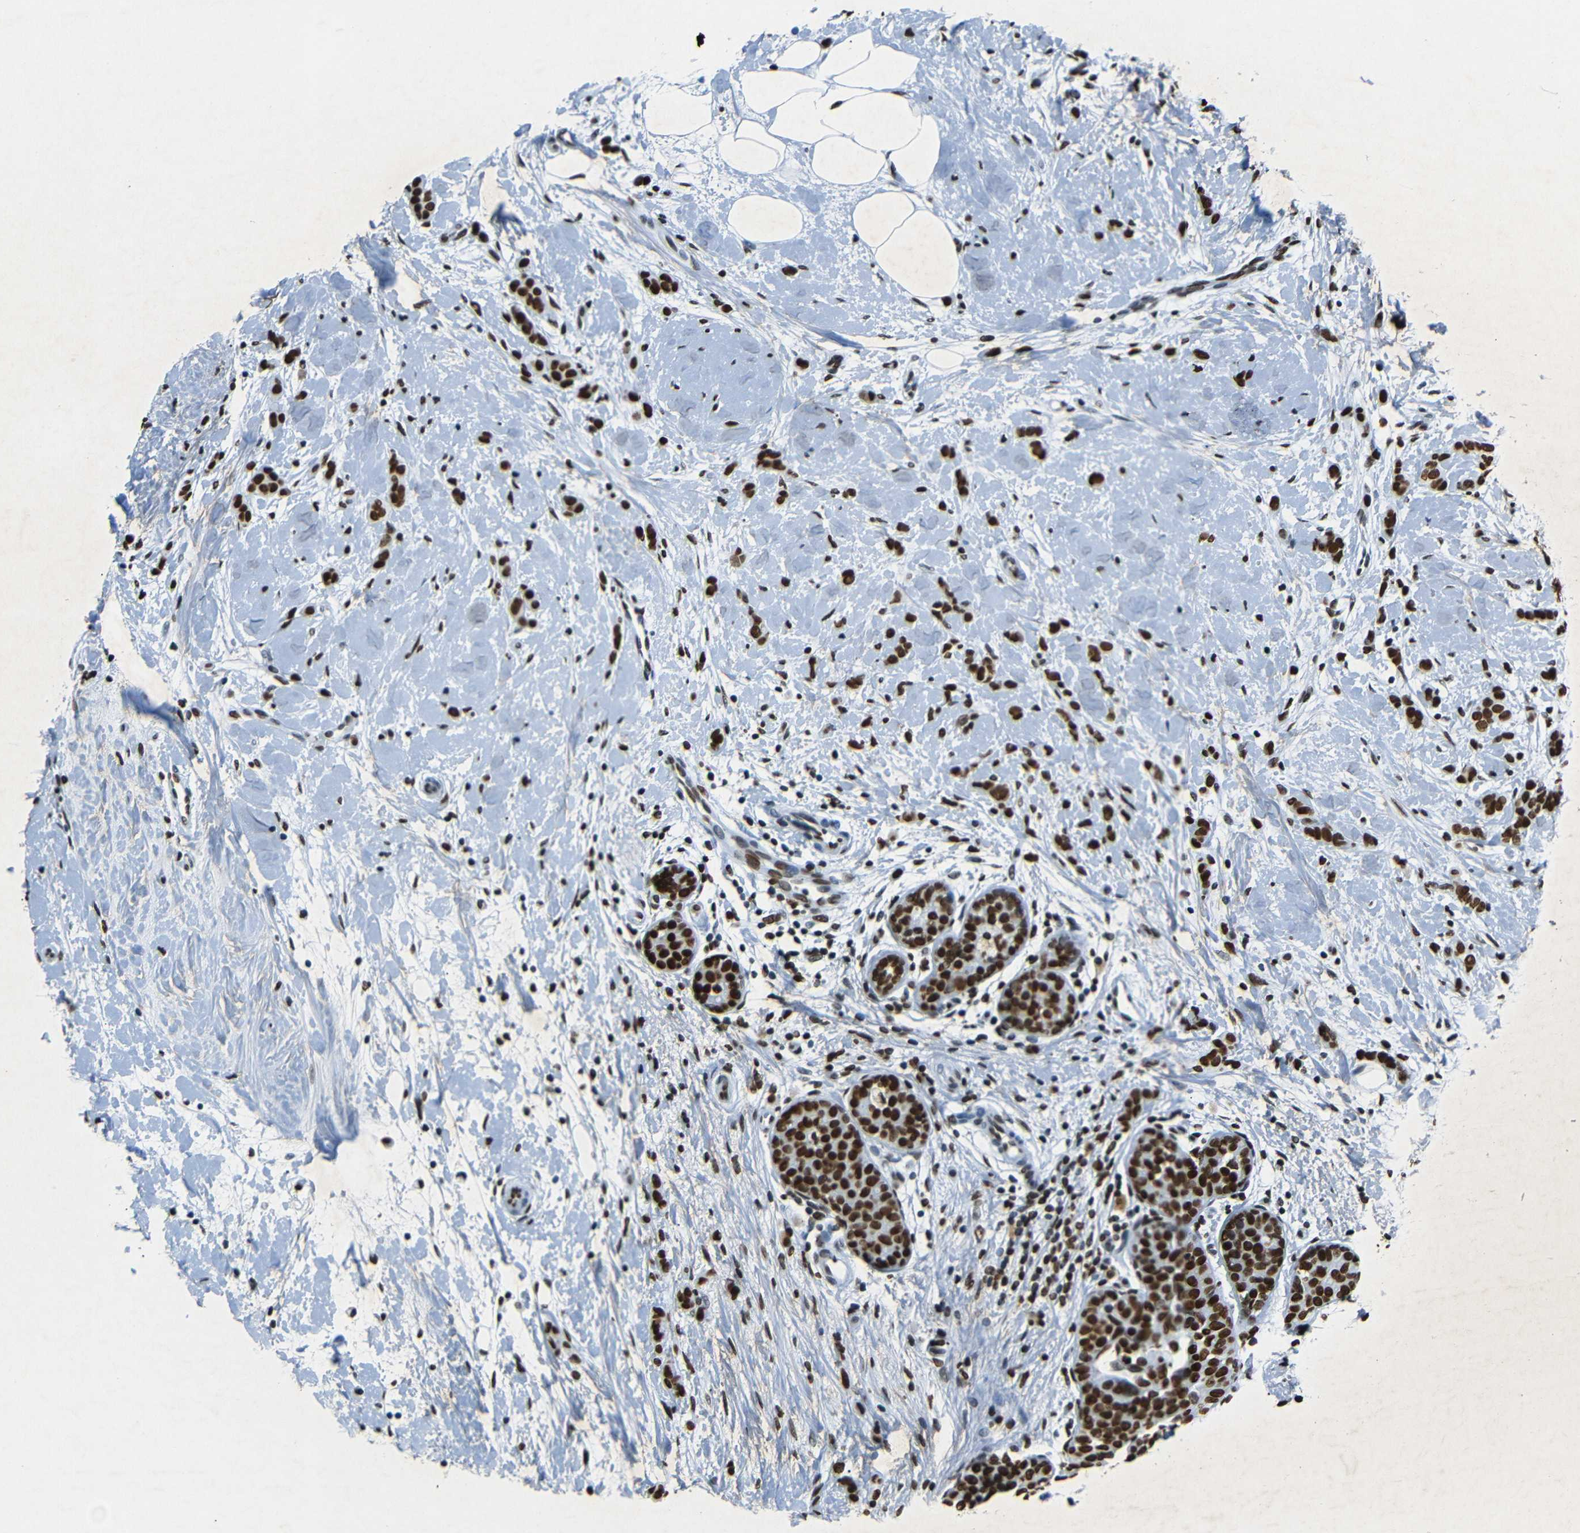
{"staining": {"intensity": "strong", "quantity": ">75%", "location": "nuclear"}, "tissue": "breast cancer", "cell_type": "Tumor cells", "image_type": "cancer", "snomed": [{"axis": "morphology", "description": "Lobular carcinoma, in situ"}, {"axis": "morphology", "description": "Lobular carcinoma"}, {"axis": "topography", "description": "Breast"}], "caption": "Strong nuclear protein expression is seen in about >75% of tumor cells in breast cancer (lobular carcinoma).", "gene": "HMGN1", "patient": {"sex": "female", "age": 41}}